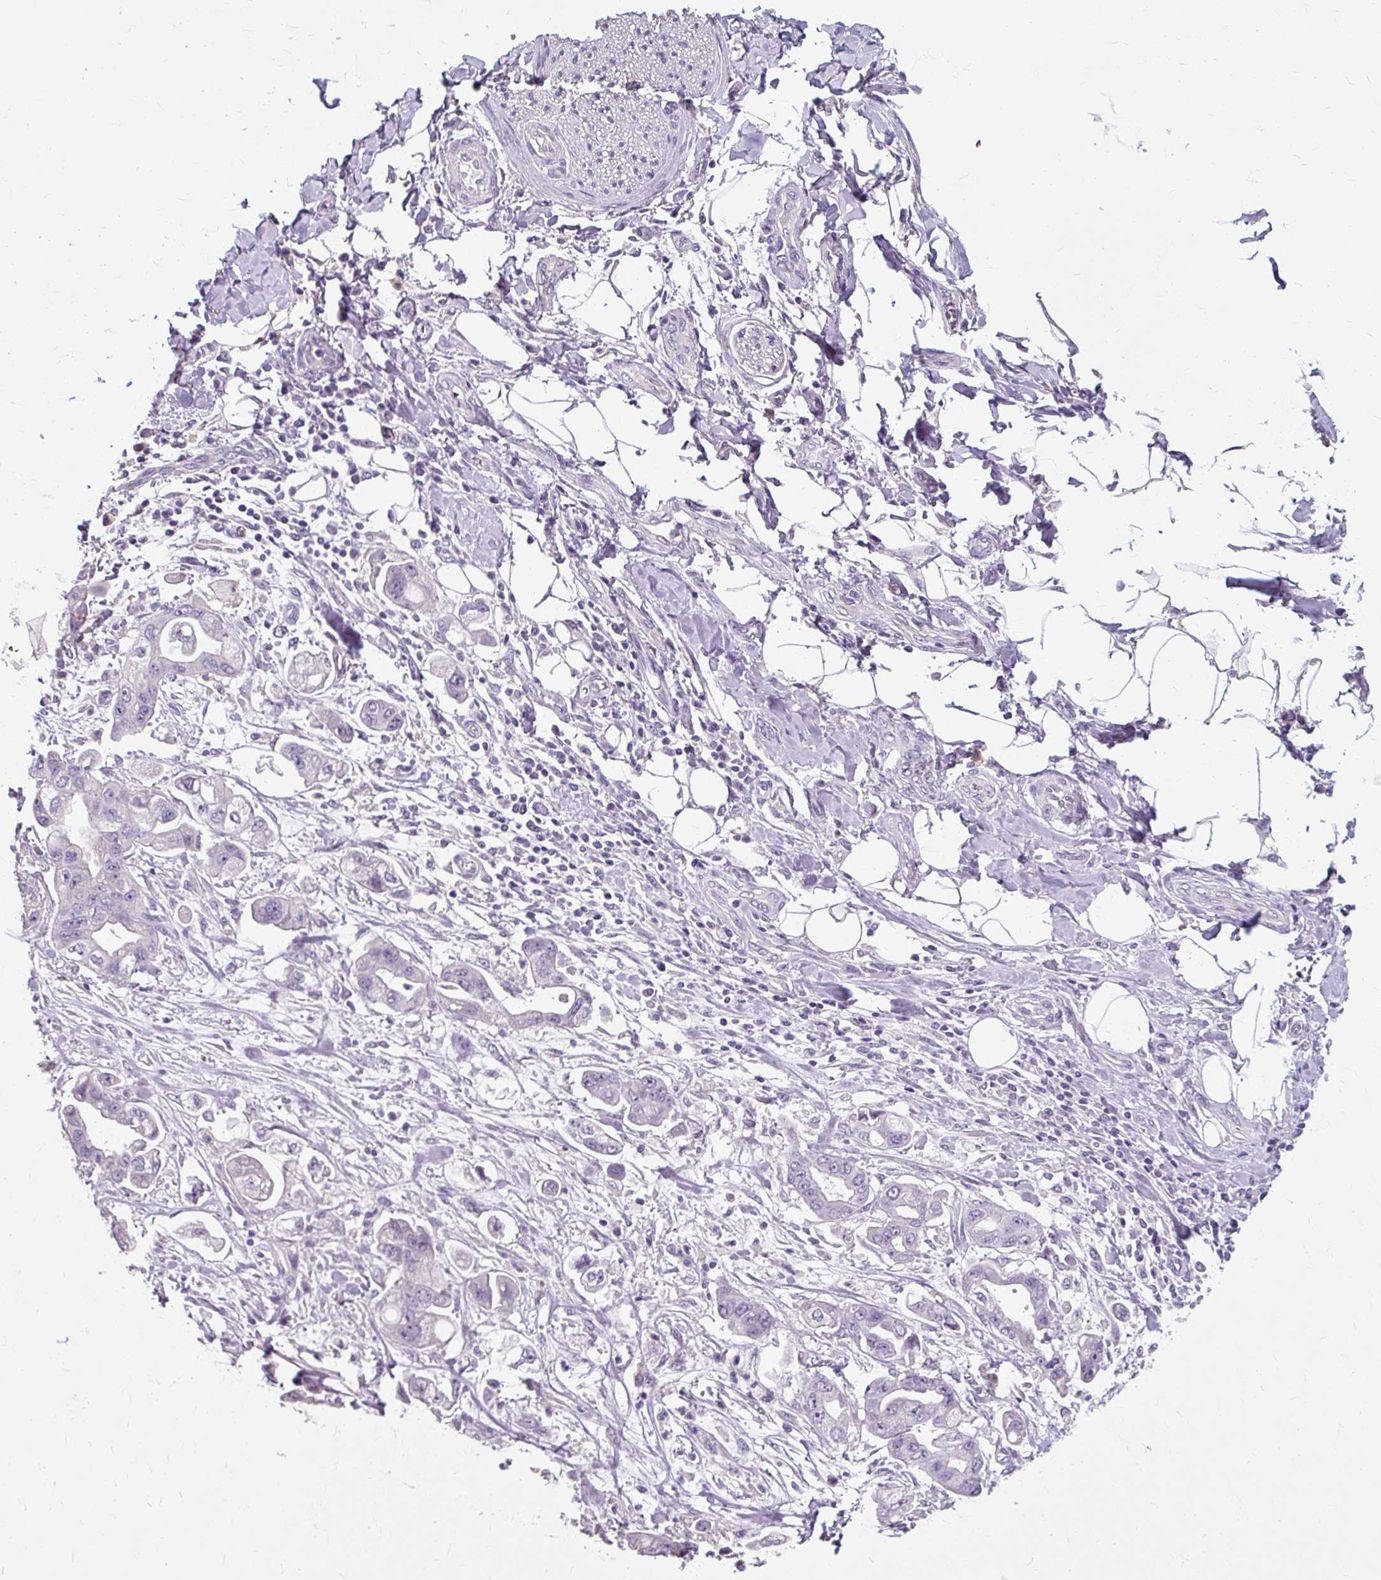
{"staining": {"intensity": "negative", "quantity": "none", "location": "none"}, "tissue": "stomach cancer", "cell_type": "Tumor cells", "image_type": "cancer", "snomed": [{"axis": "morphology", "description": "Adenocarcinoma, NOS"}, {"axis": "topography", "description": "Stomach"}], "caption": "A histopathology image of human stomach cancer (adenocarcinoma) is negative for staining in tumor cells.", "gene": "KLHL24", "patient": {"sex": "male", "age": 62}}